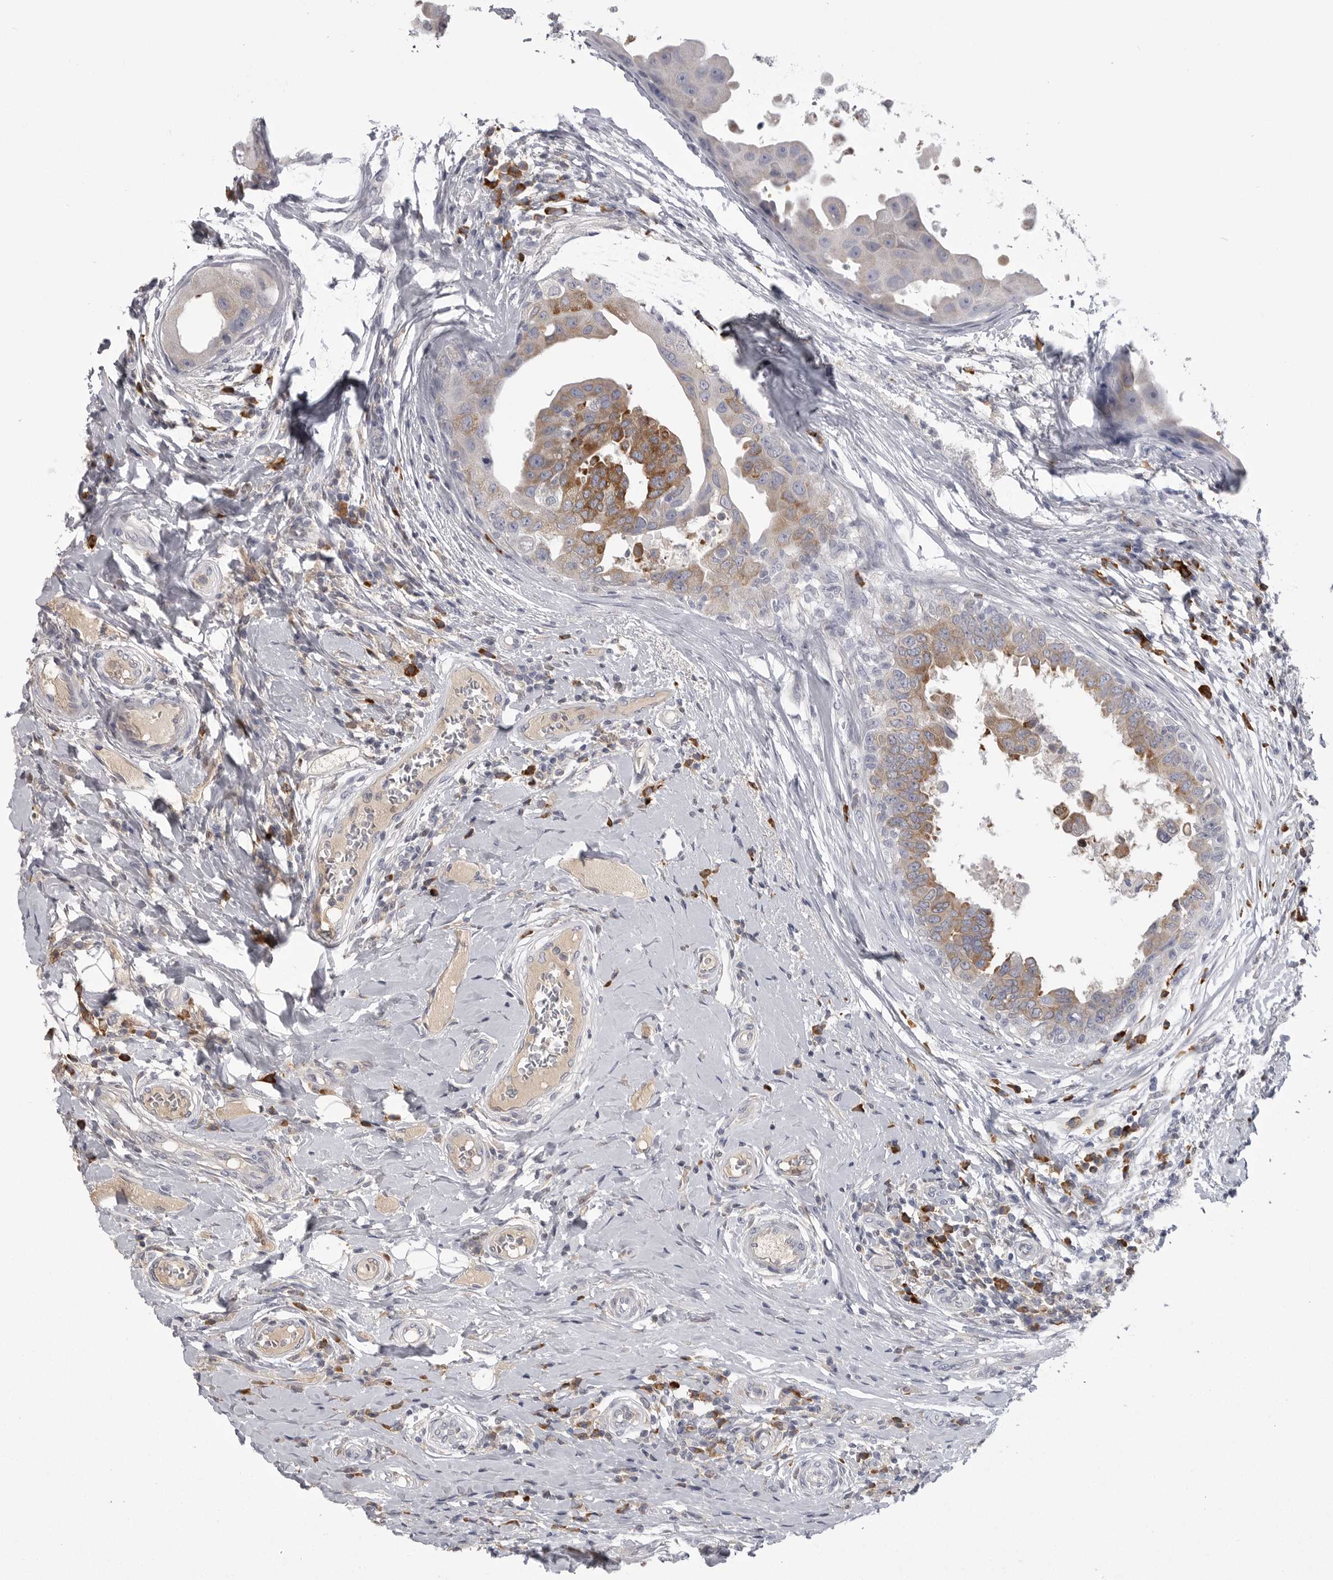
{"staining": {"intensity": "moderate", "quantity": "25%-75%", "location": "cytoplasmic/membranous"}, "tissue": "breast cancer", "cell_type": "Tumor cells", "image_type": "cancer", "snomed": [{"axis": "morphology", "description": "Duct carcinoma"}, {"axis": "topography", "description": "Breast"}], "caption": "Immunohistochemical staining of breast cancer exhibits medium levels of moderate cytoplasmic/membranous protein positivity in about 25%-75% of tumor cells.", "gene": "FKBP2", "patient": {"sex": "female", "age": 27}}